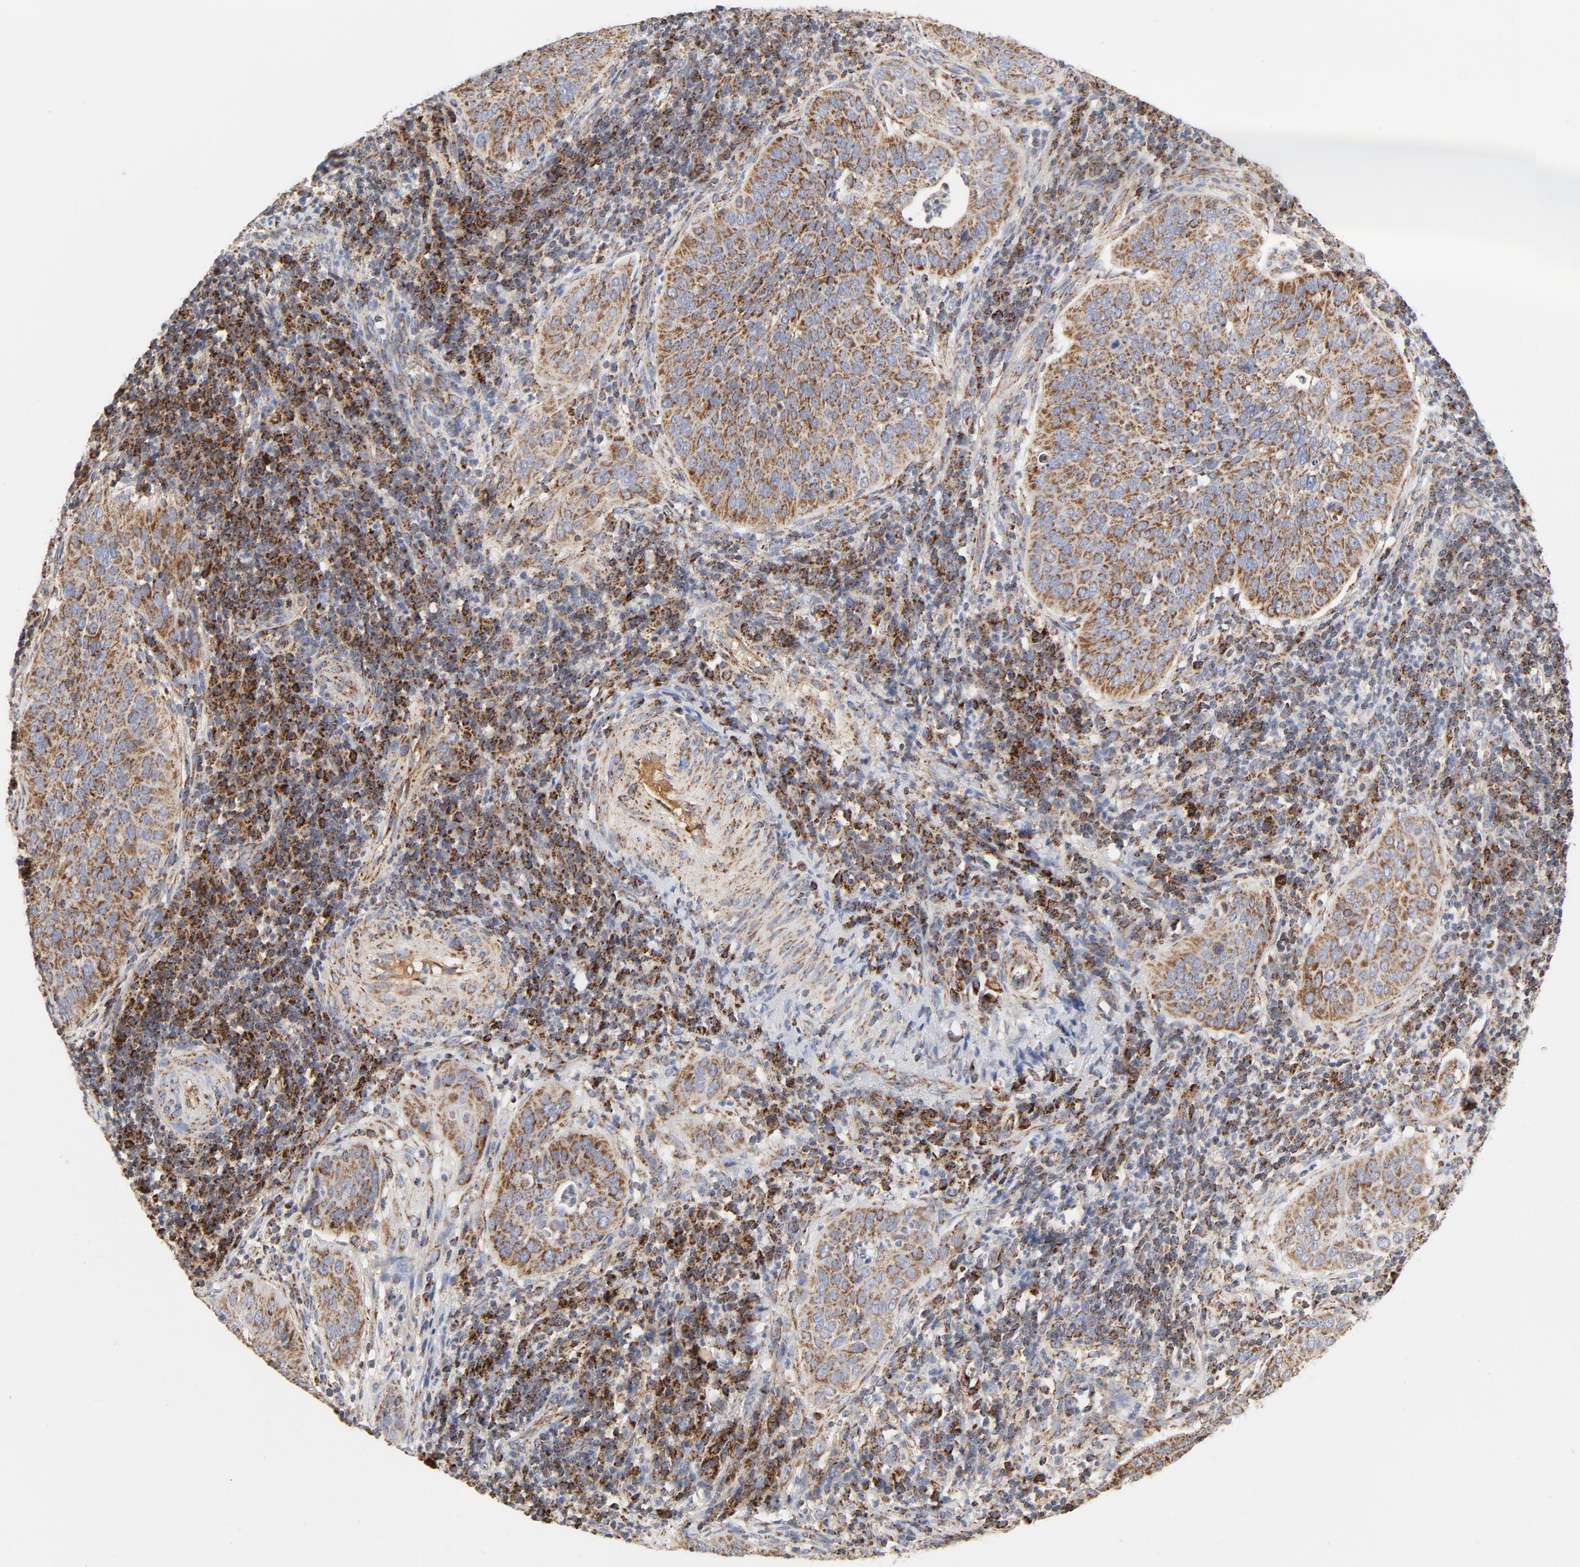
{"staining": {"intensity": "moderate", "quantity": ">75%", "location": "cytoplasmic/membranous"}, "tissue": "cervical cancer", "cell_type": "Tumor cells", "image_type": "cancer", "snomed": [{"axis": "morphology", "description": "Squamous cell carcinoma, NOS"}, {"axis": "topography", "description": "Cervix"}], "caption": "Protein staining by IHC exhibits moderate cytoplasmic/membranous expression in approximately >75% of tumor cells in squamous cell carcinoma (cervical).", "gene": "PCNX4", "patient": {"sex": "female", "age": 39}}